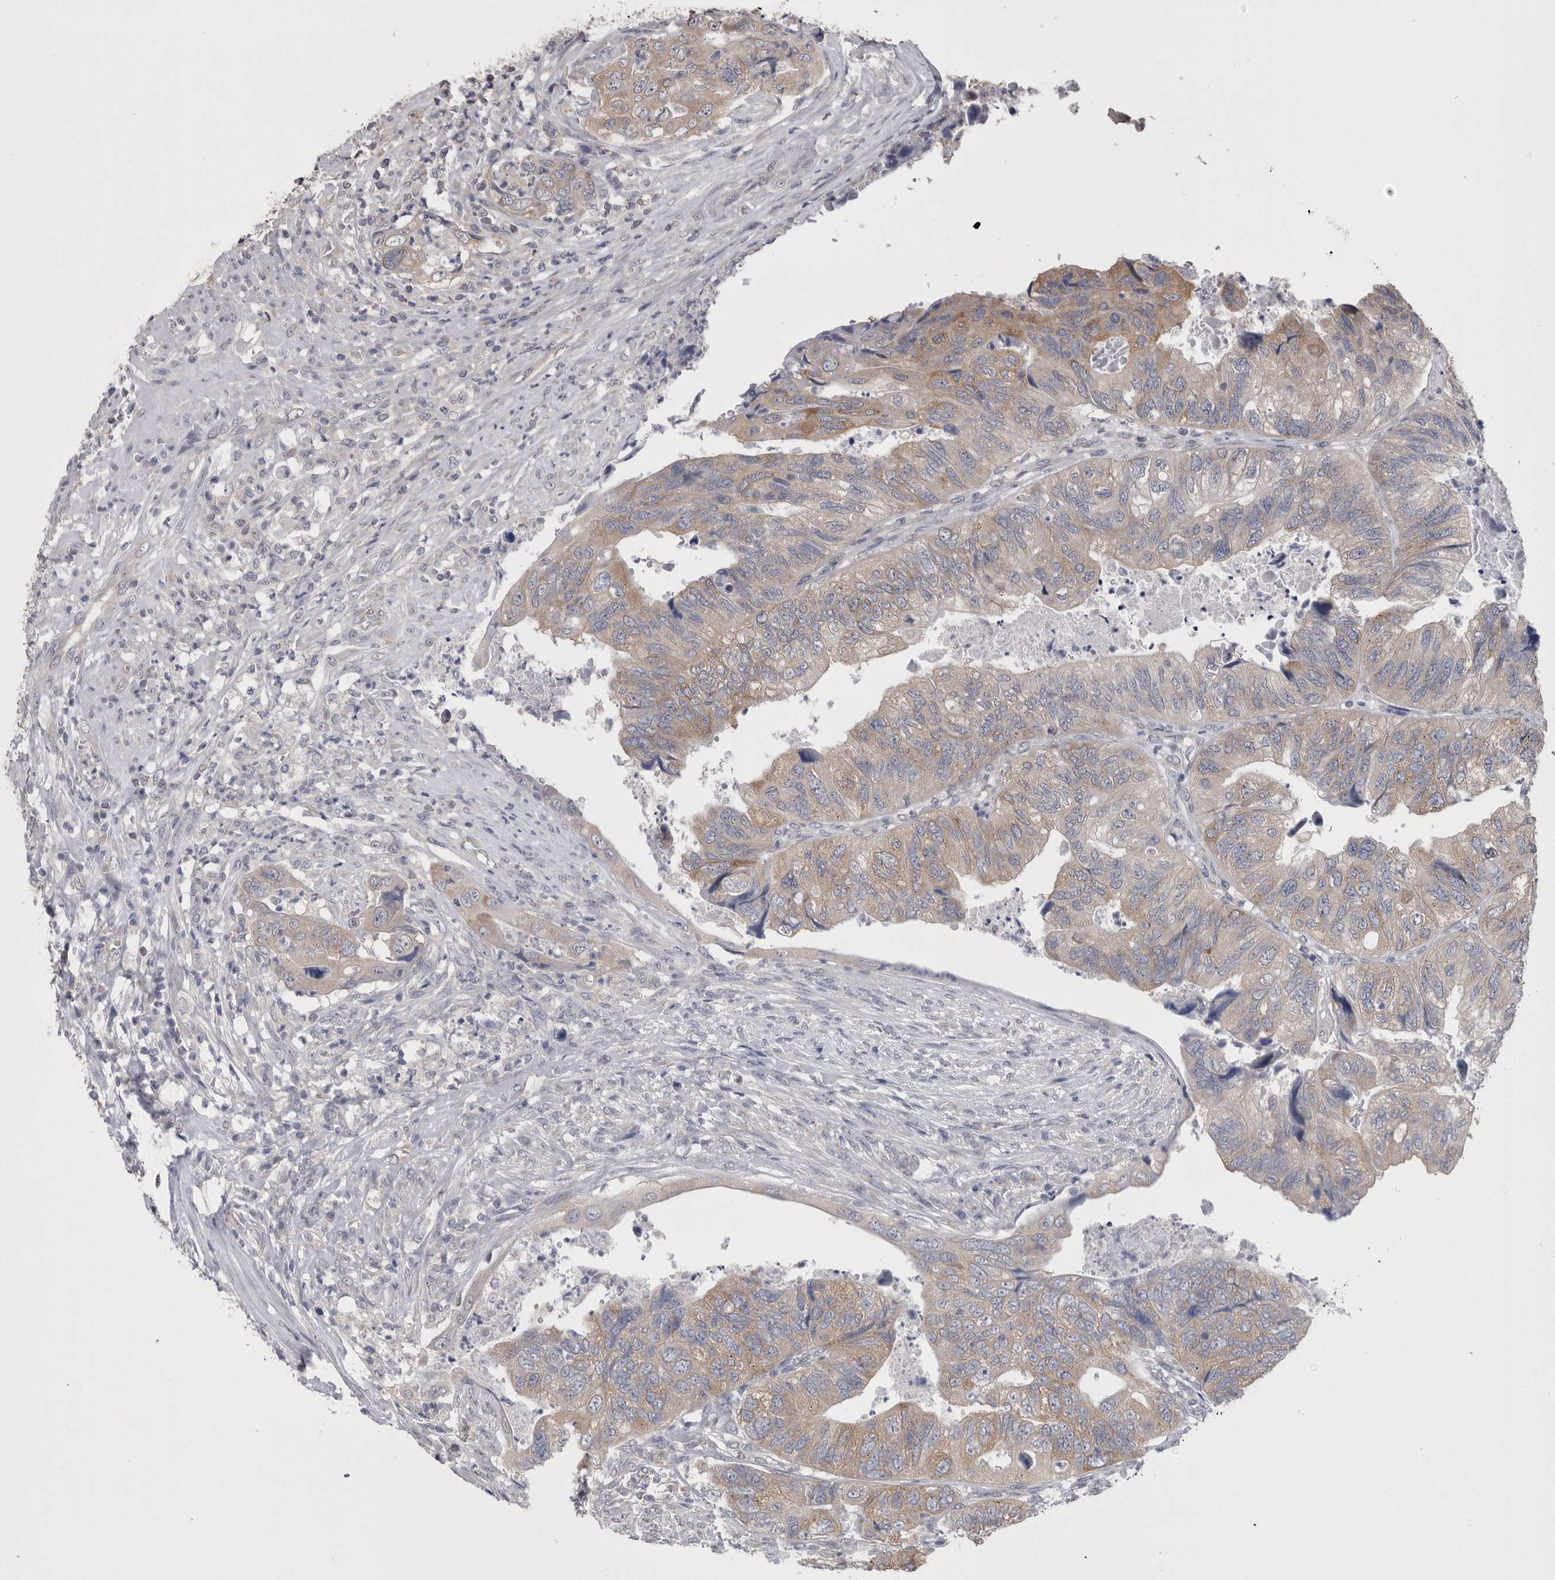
{"staining": {"intensity": "moderate", "quantity": "<25%", "location": "cytoplasmic/membranous"}, "tissue": "colorectal cancer", "cell_type": "Tumor cells", "image_type": "cancer", "snomed": [{"axis": "morphology", "description": "Adenocarcinoma, NOS"}, {"axis": "topography", "description": "Rectum"}], "caption": "Colorectal cancer (adenocarcinoma) stained for a protein reveals moderate cytoplasmic/membranous positivity in tumor cells.", "gene": "DDX6", "patient": {"sex": "male", "age": 63}}